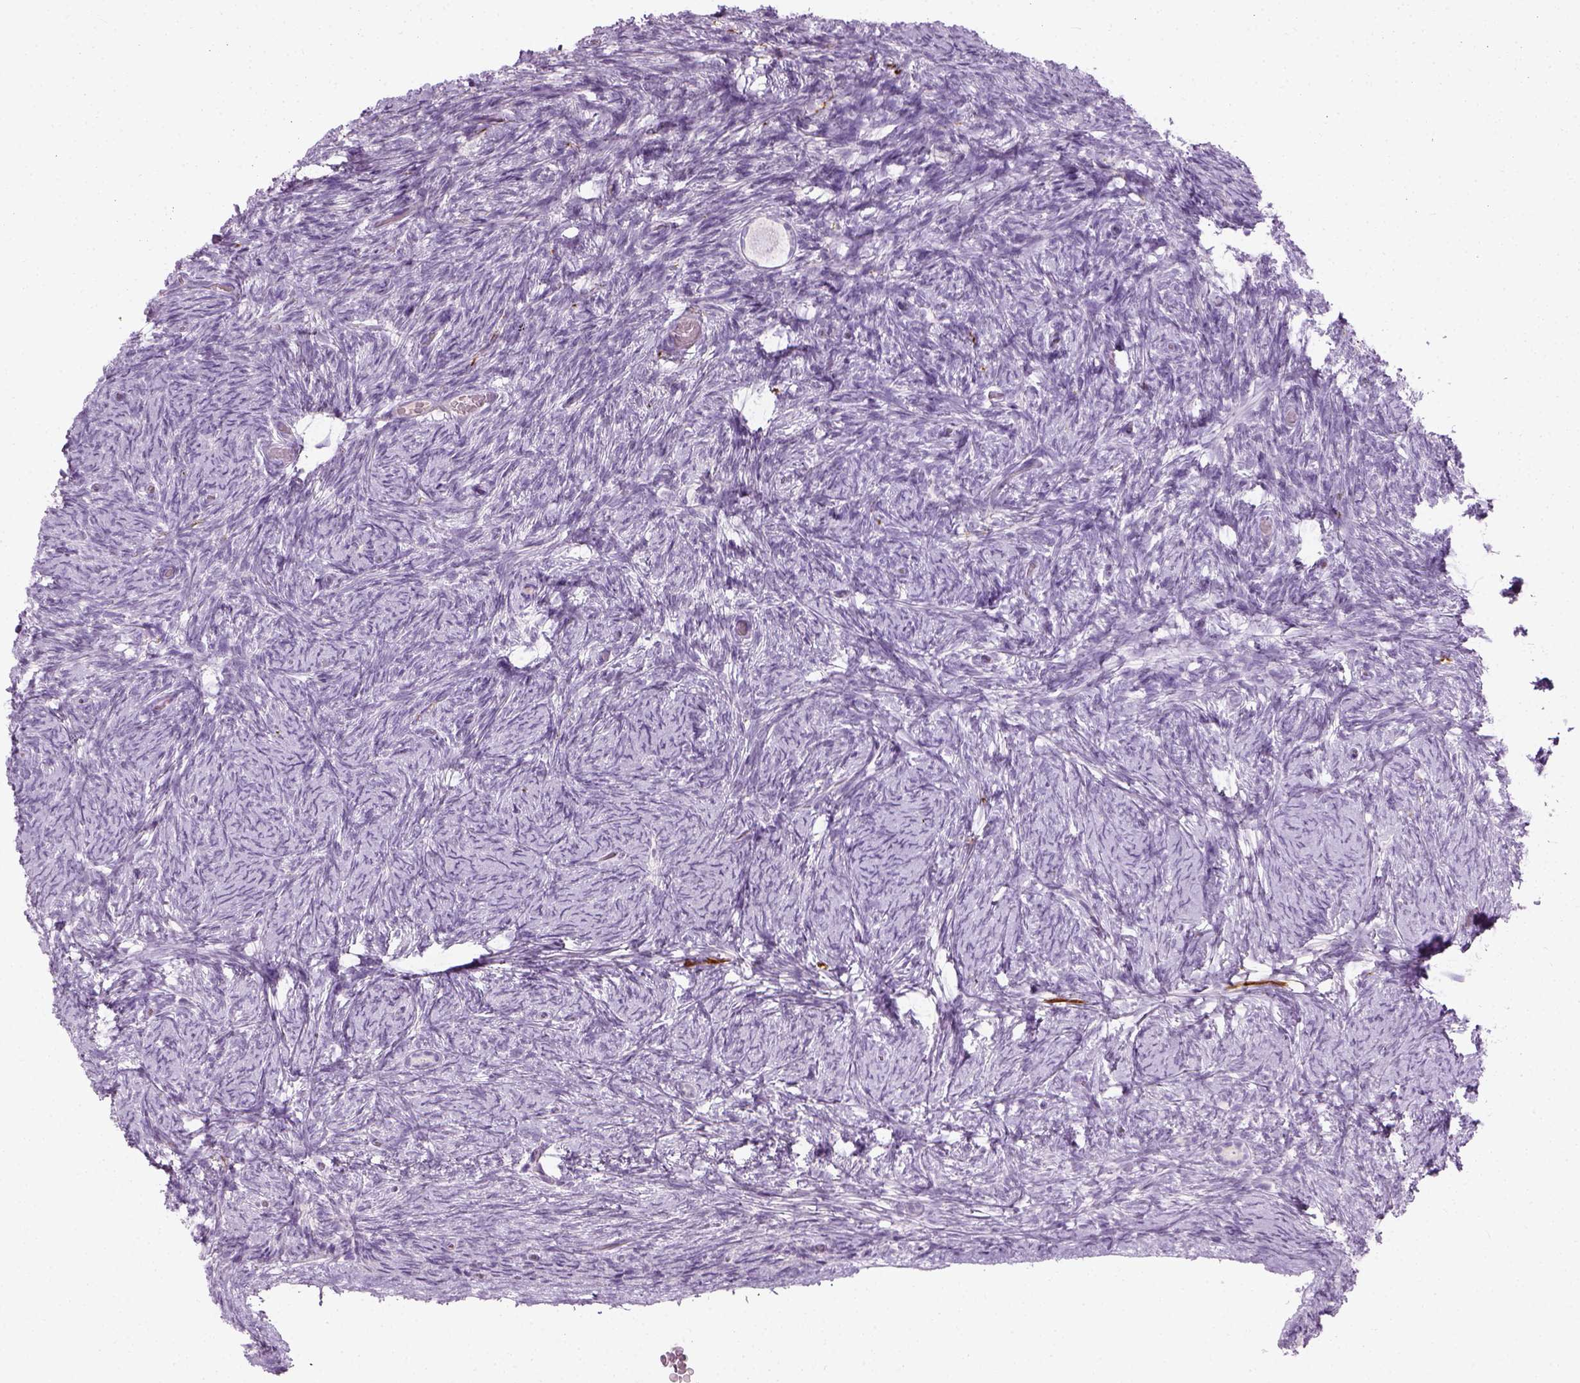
{"staining": {"intensity": "negative", "quantity": "none", "location": "none"}, "tissue": "ovary", "cell_type": "Follicle cells", "image_type": "normal", "snomed": [{"axis": "morphology", "description": "Normal tissue, NOS"}, {"axis": "topography", "description": "Ovary"}], "caption": "The histopathology image displays no significant positivity in follicle cells of ovary.", "gene": "TH", "patient": {"sex": "female", "age": 34}}